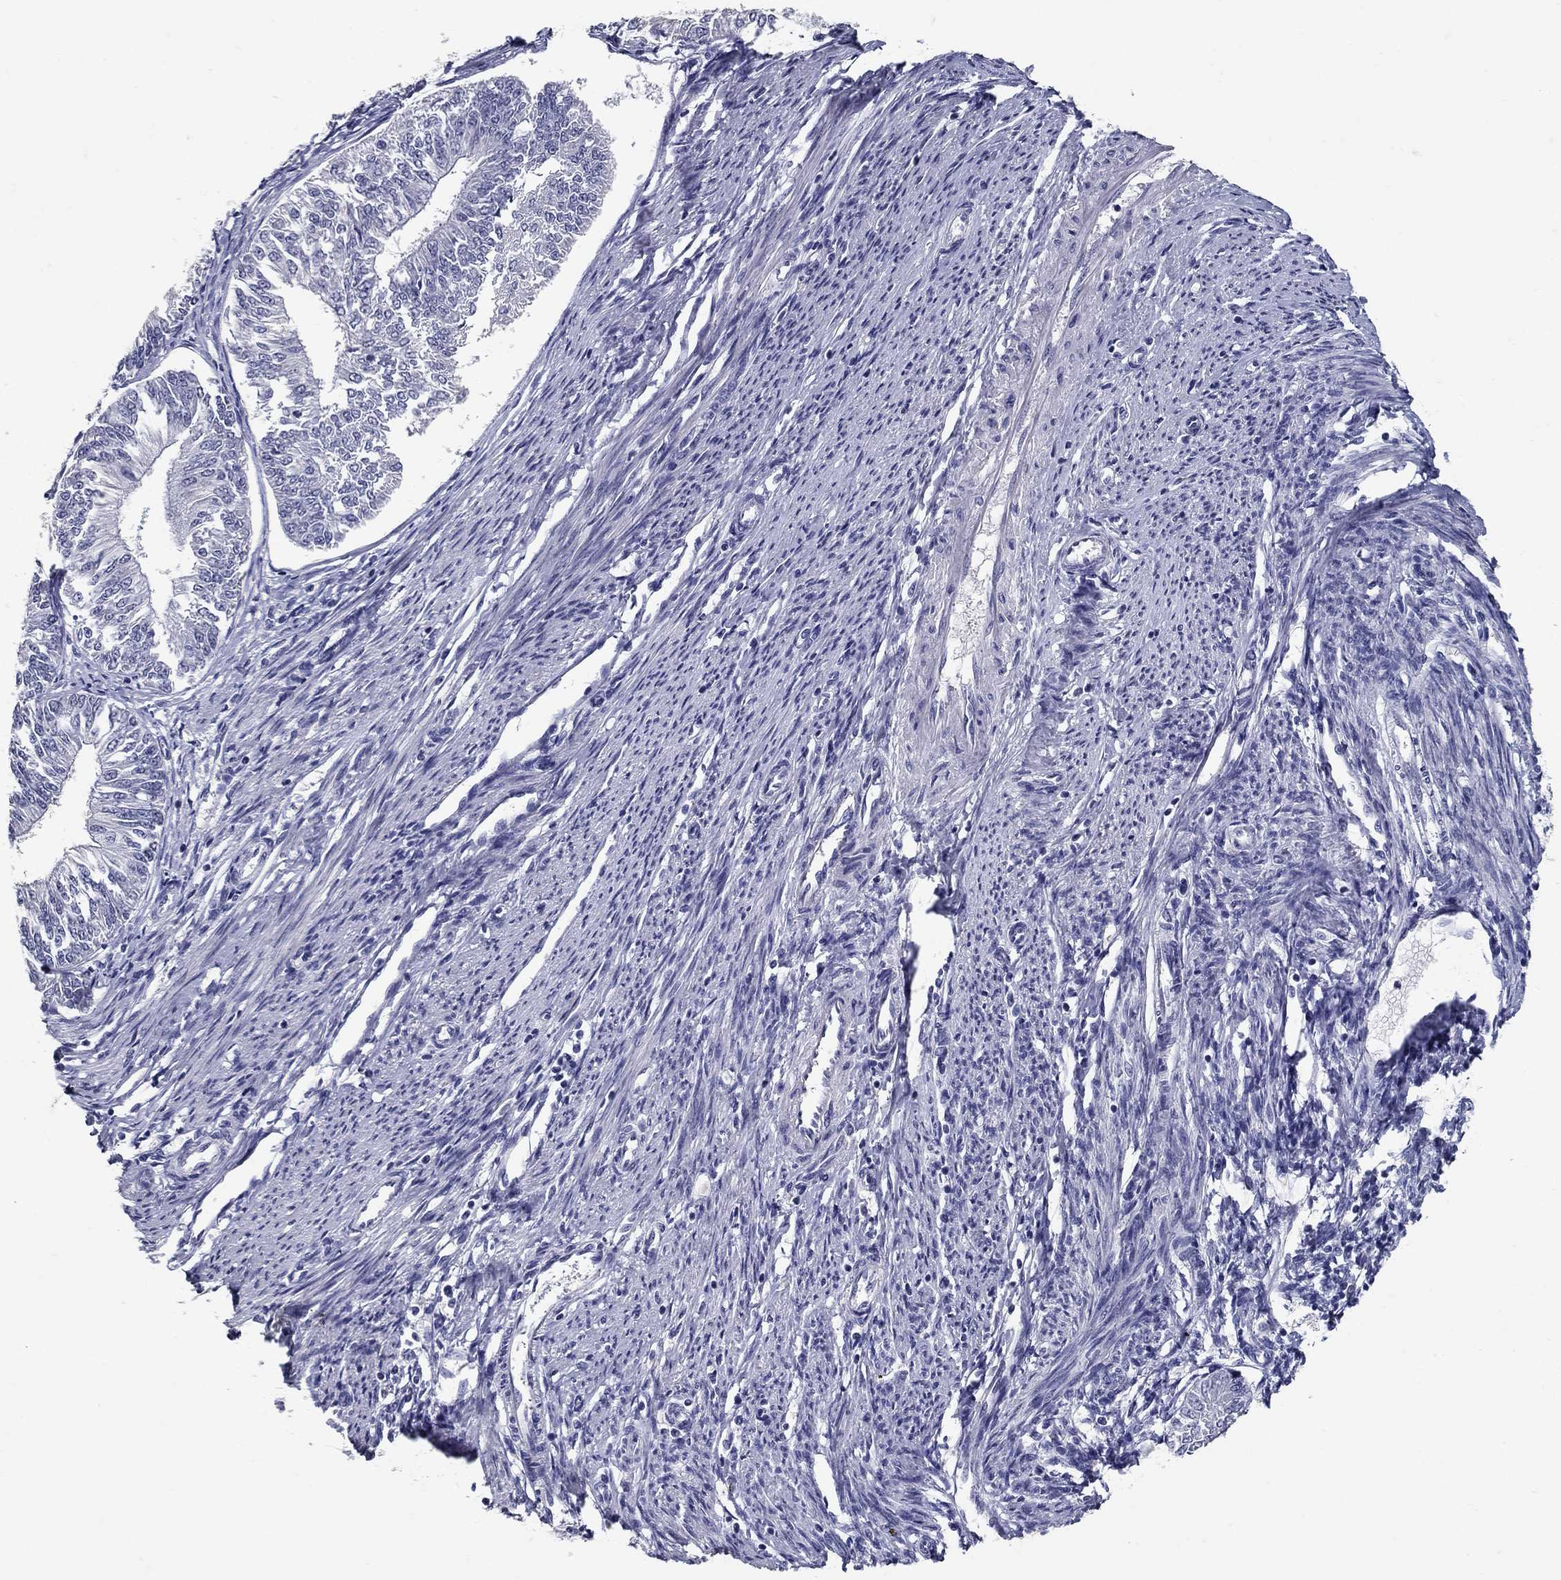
{"staining": {"intensity": "negative", "quantity": "none", "location": "none"}, "tissue": "endometrial cancer", "cell_type": "Tumor cells", "image_type": "cancer", "snomed": [{"axis": "morphology", "description": "Adenocarcinoma, NOS"}, {"axis": "topography", "description": "Endometrium"}], "caption": "High power microscopy photomicrograph of an immunohistochemistry photomicrograph of endometrial cancer, revealing no significant expression in tumor cells.", "gene": "POMC", "patient": {"sex": "female", "age": 58}}